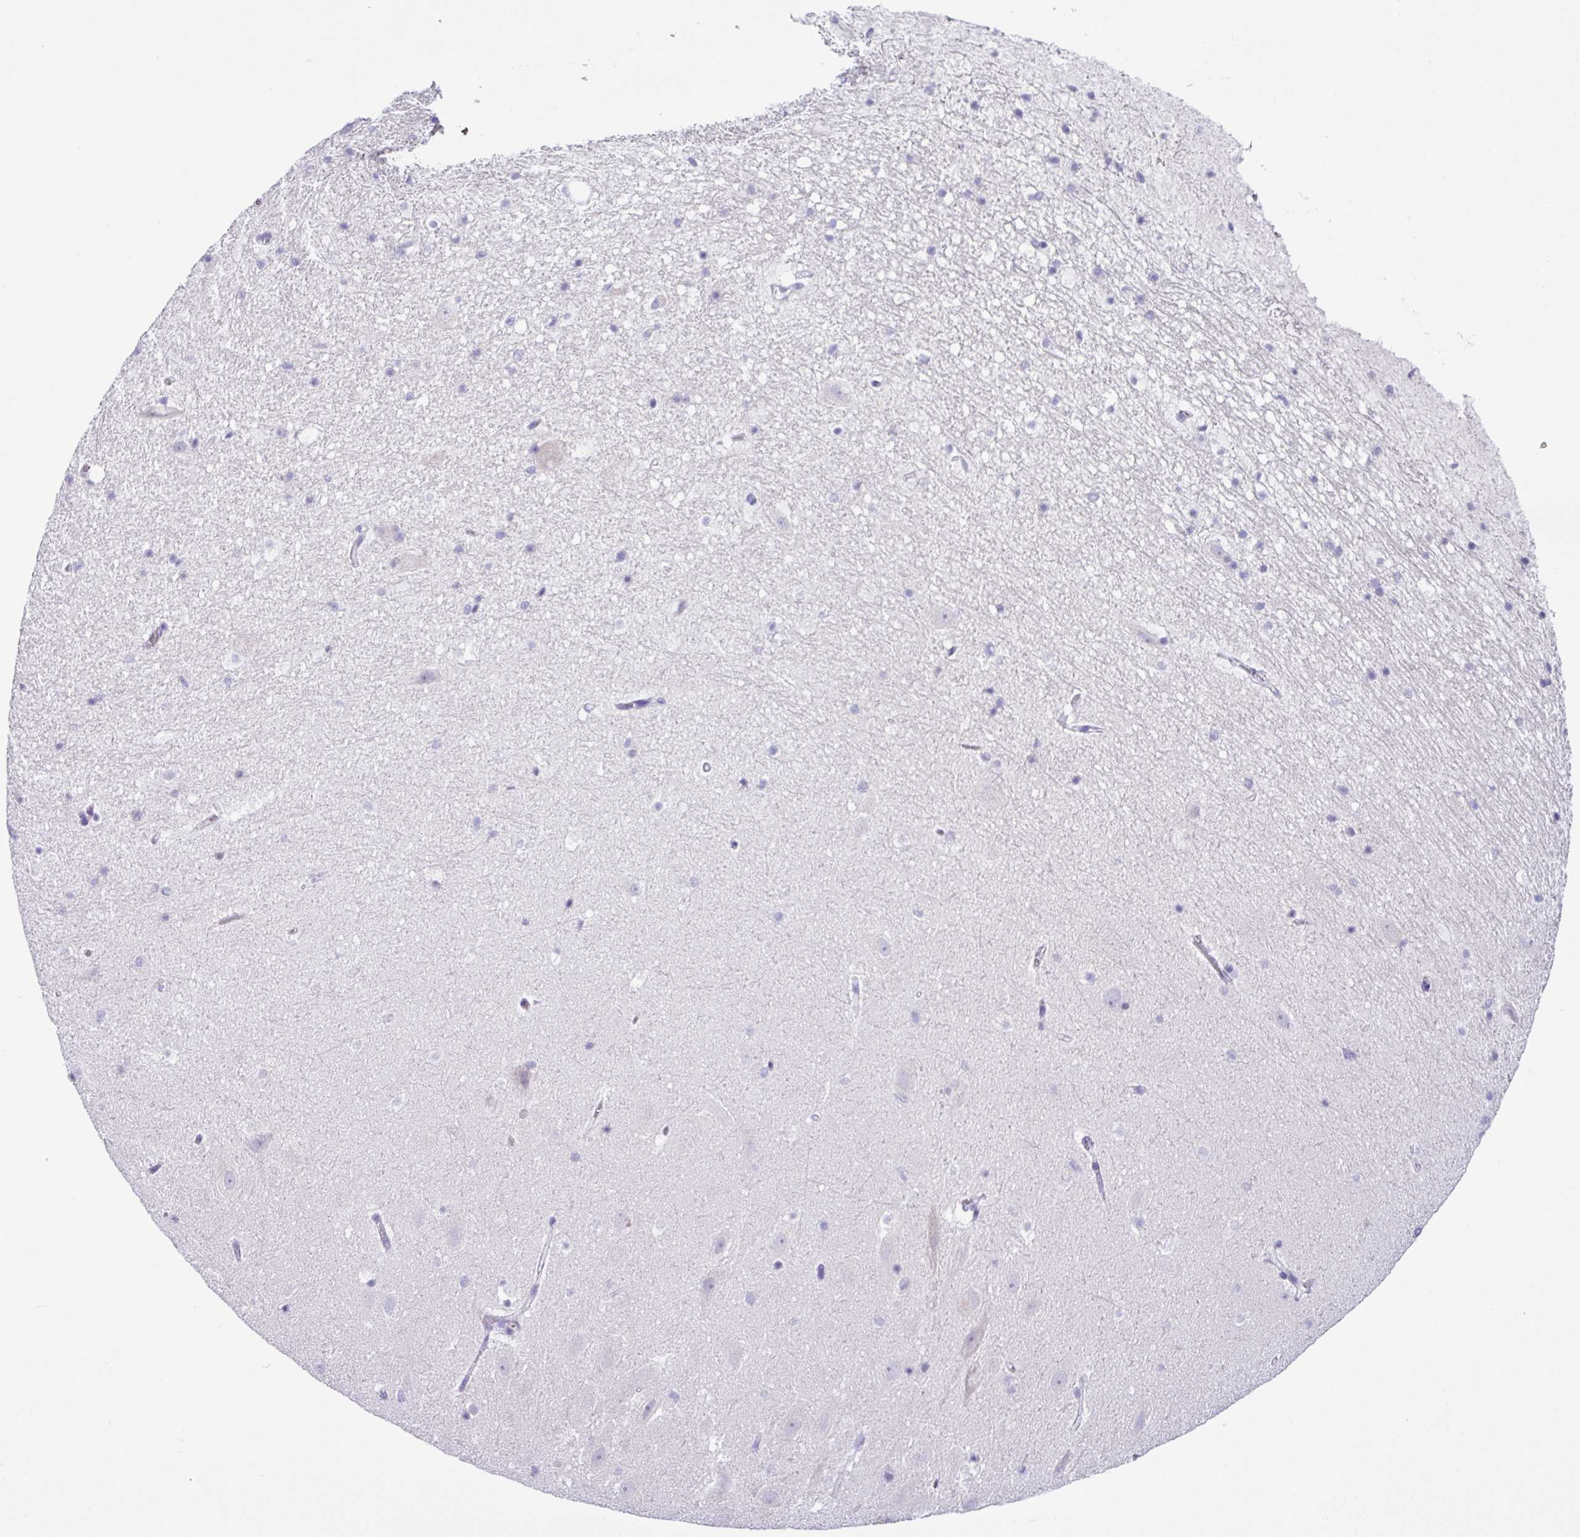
{"staining": {"intensity": "negative", "quantity": "none", "location": "none"}, "tissue": "hippocampus", "cell_type": "Glial cells", "image_type": "normal", "snomed": [{"axis": "morphology", "description": "Normal tissue, NOS"}, {"axis": "topography", "description": "Hippocampus"}], "caption": "High magnification brightfield microscopy of normal hippocampus stained with DAB (brown) and counterstained with hematoxylin (blue): glial cells show no significant expression. The staining is performed using DAB brown chromogen with nuclei counter-stained in using hematoxylin.", "gene": "ZG16", "patient": {"sex": "male", "age": 37}}